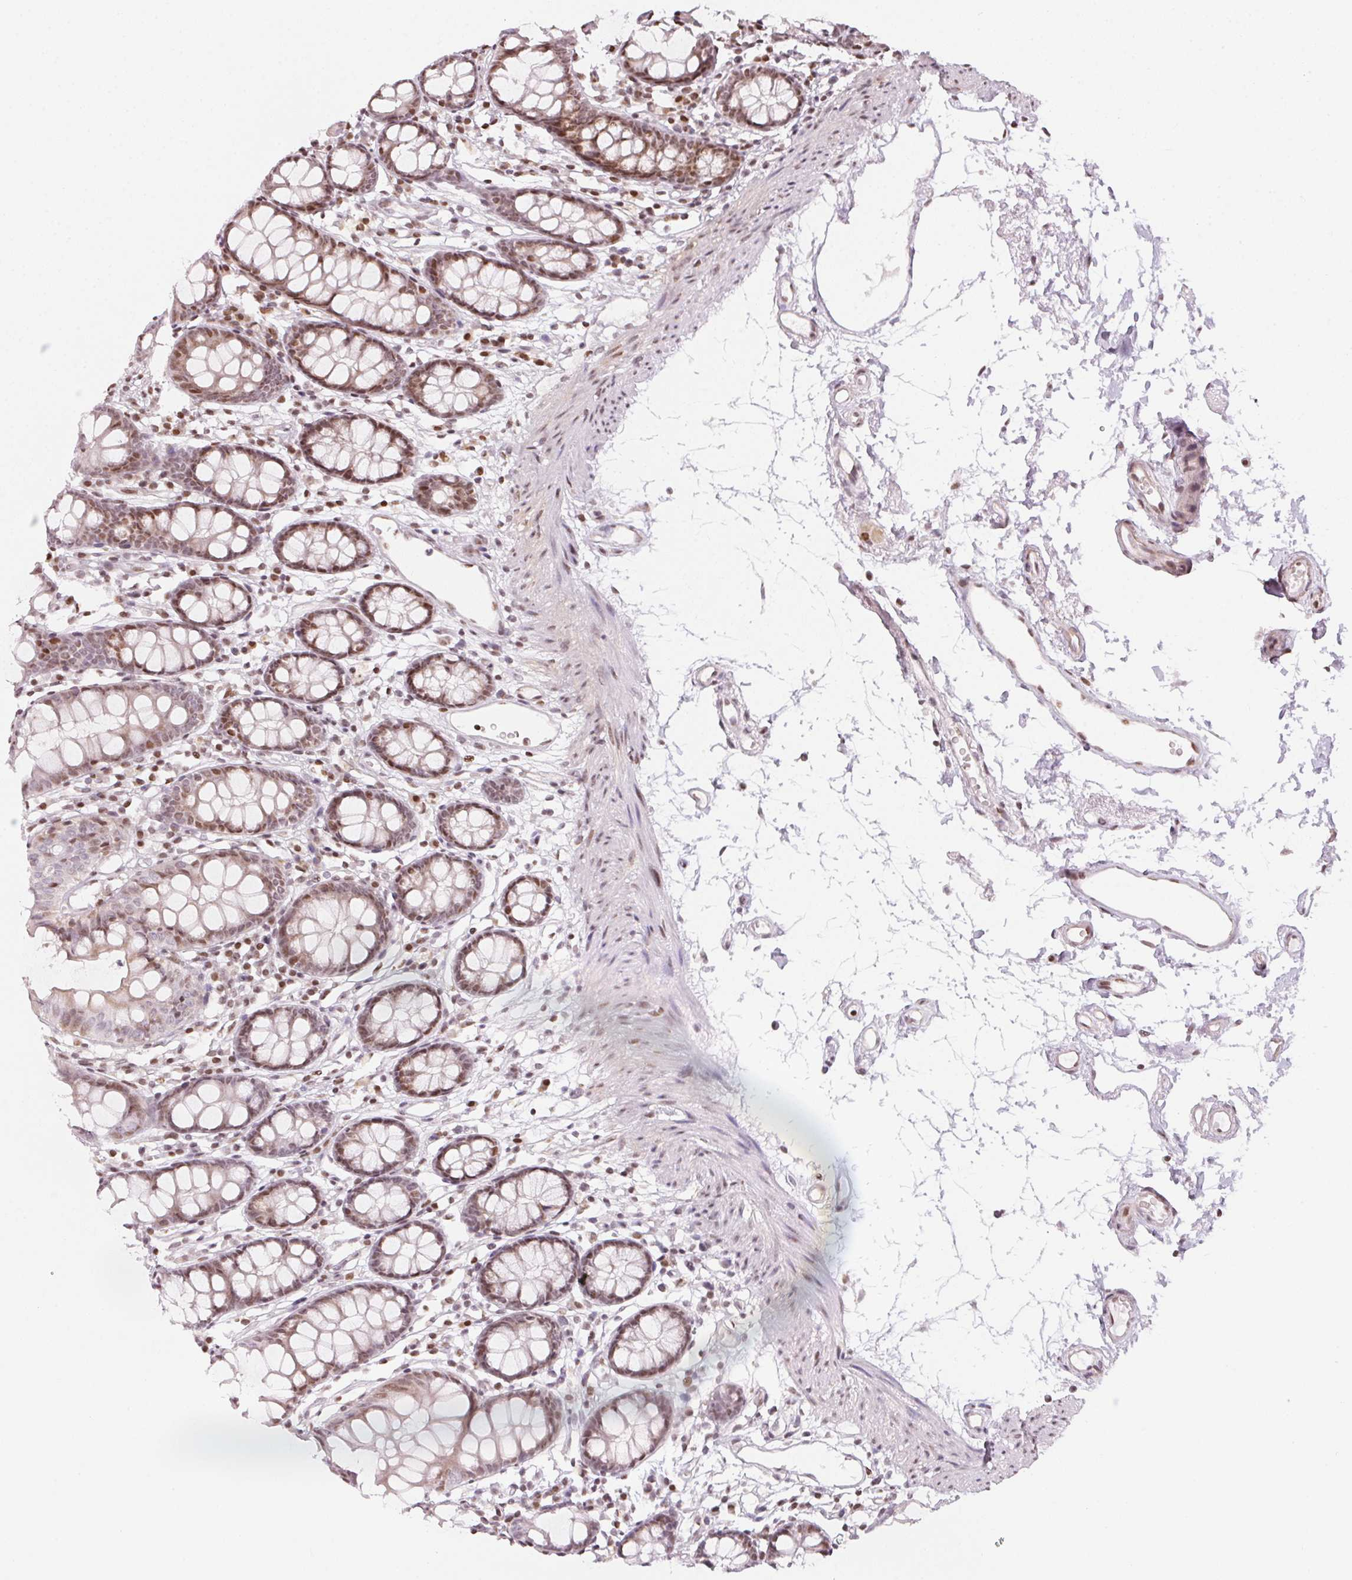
{"staining": {"intensity": "weak", "quantity": "25%-75%", "location": "nuclear"}, "tissue": "colon", "cell_type": "Endothelial cells", "image_type": "normal", "snomed": [{"axis": "morphology", "description": "Normal tissue, NOS"}, {"axis": "topography", "description": "Colon"}], "caption": "Immunohistochemical staining of unremarkable colon displays 25%-75% levels of weak nuclear protein positivity in approximately 25%-75% of endothelial cells.", "gene": "KAT6A", "patient": {"sex": "female", "age": 84}}